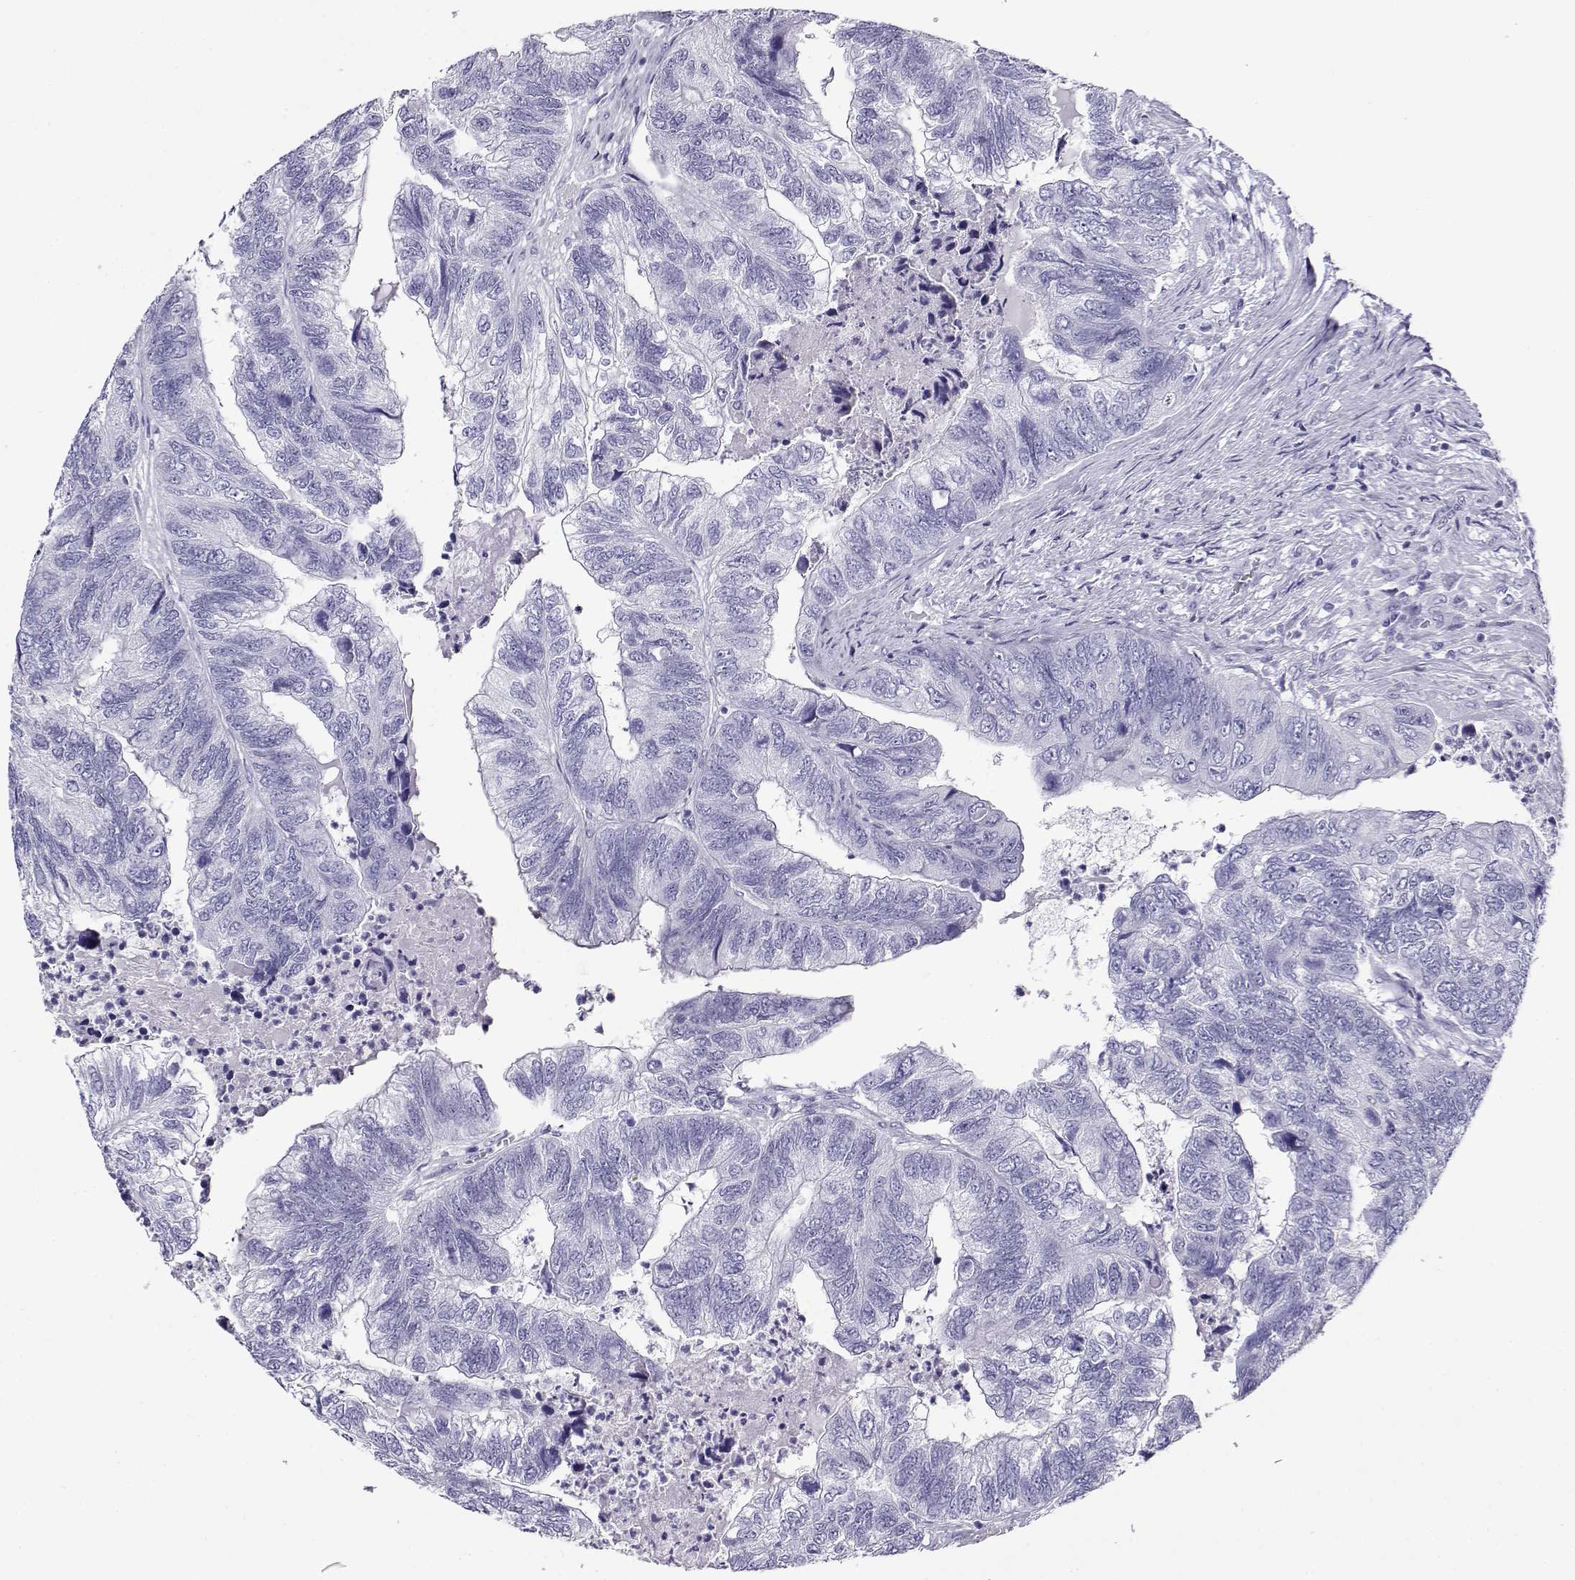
{"staining": {"intensity": "negative", "quantity": "none", "location": "none"}, "tissue": "colorectal cancer", "cell_type": "Tumor cells", "image_type": "cancer", "snomed": [{"axis": "morphology", "description": "Adenocarcinoma, NOS"}, {"axis": "topography", "description": "Colon"}], "caption": "An image of human colorectal cancer is negative for staining in tumor cells.", "gene": "CABS1", "patient": {"sex": "female", "age": 67}}